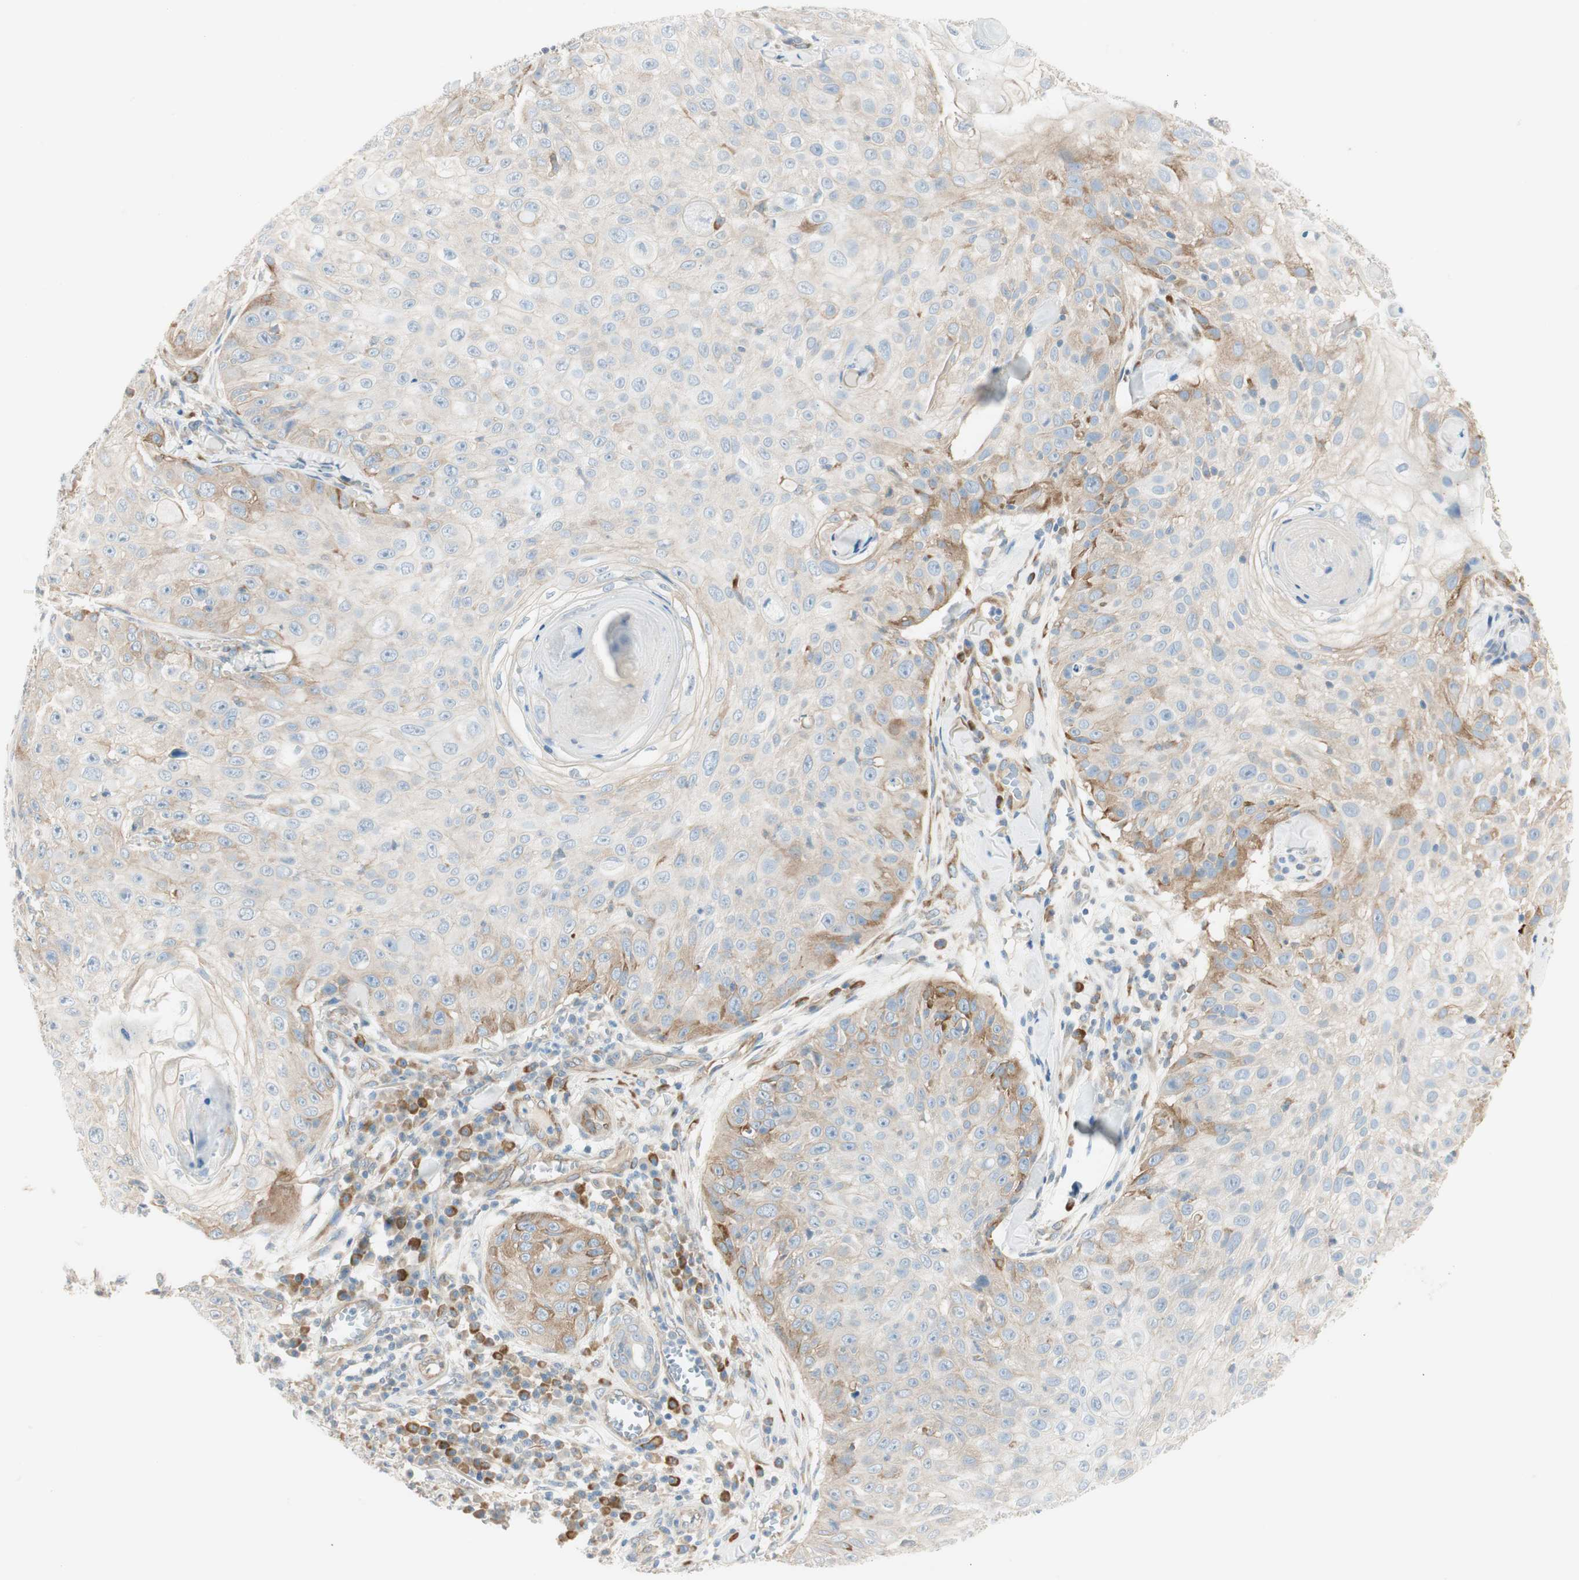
{"staining": {"intensity": "moderate", "quantity": "<25%", "location": "cytoplasmic/membranous"}, "tissue": "skin cancer", "cell_type": "Tumor cells", "image_type": "cancer", "snomed": [{"axis": "morphology", "description": "Squamous cell carcinoma, NOS"}, {"axis": "topography", "description": "Skin"}], "caption": "The micrograph displays staining of skin cancer, revealing moderate cytoplasmic/membranous protein positivity (brown color) within tumor cells. The protein of interest is shown in brown color, while the nuclei are stained blue.", "gene": "CDK3", "patient": {"sex": "male", "age": 86}}